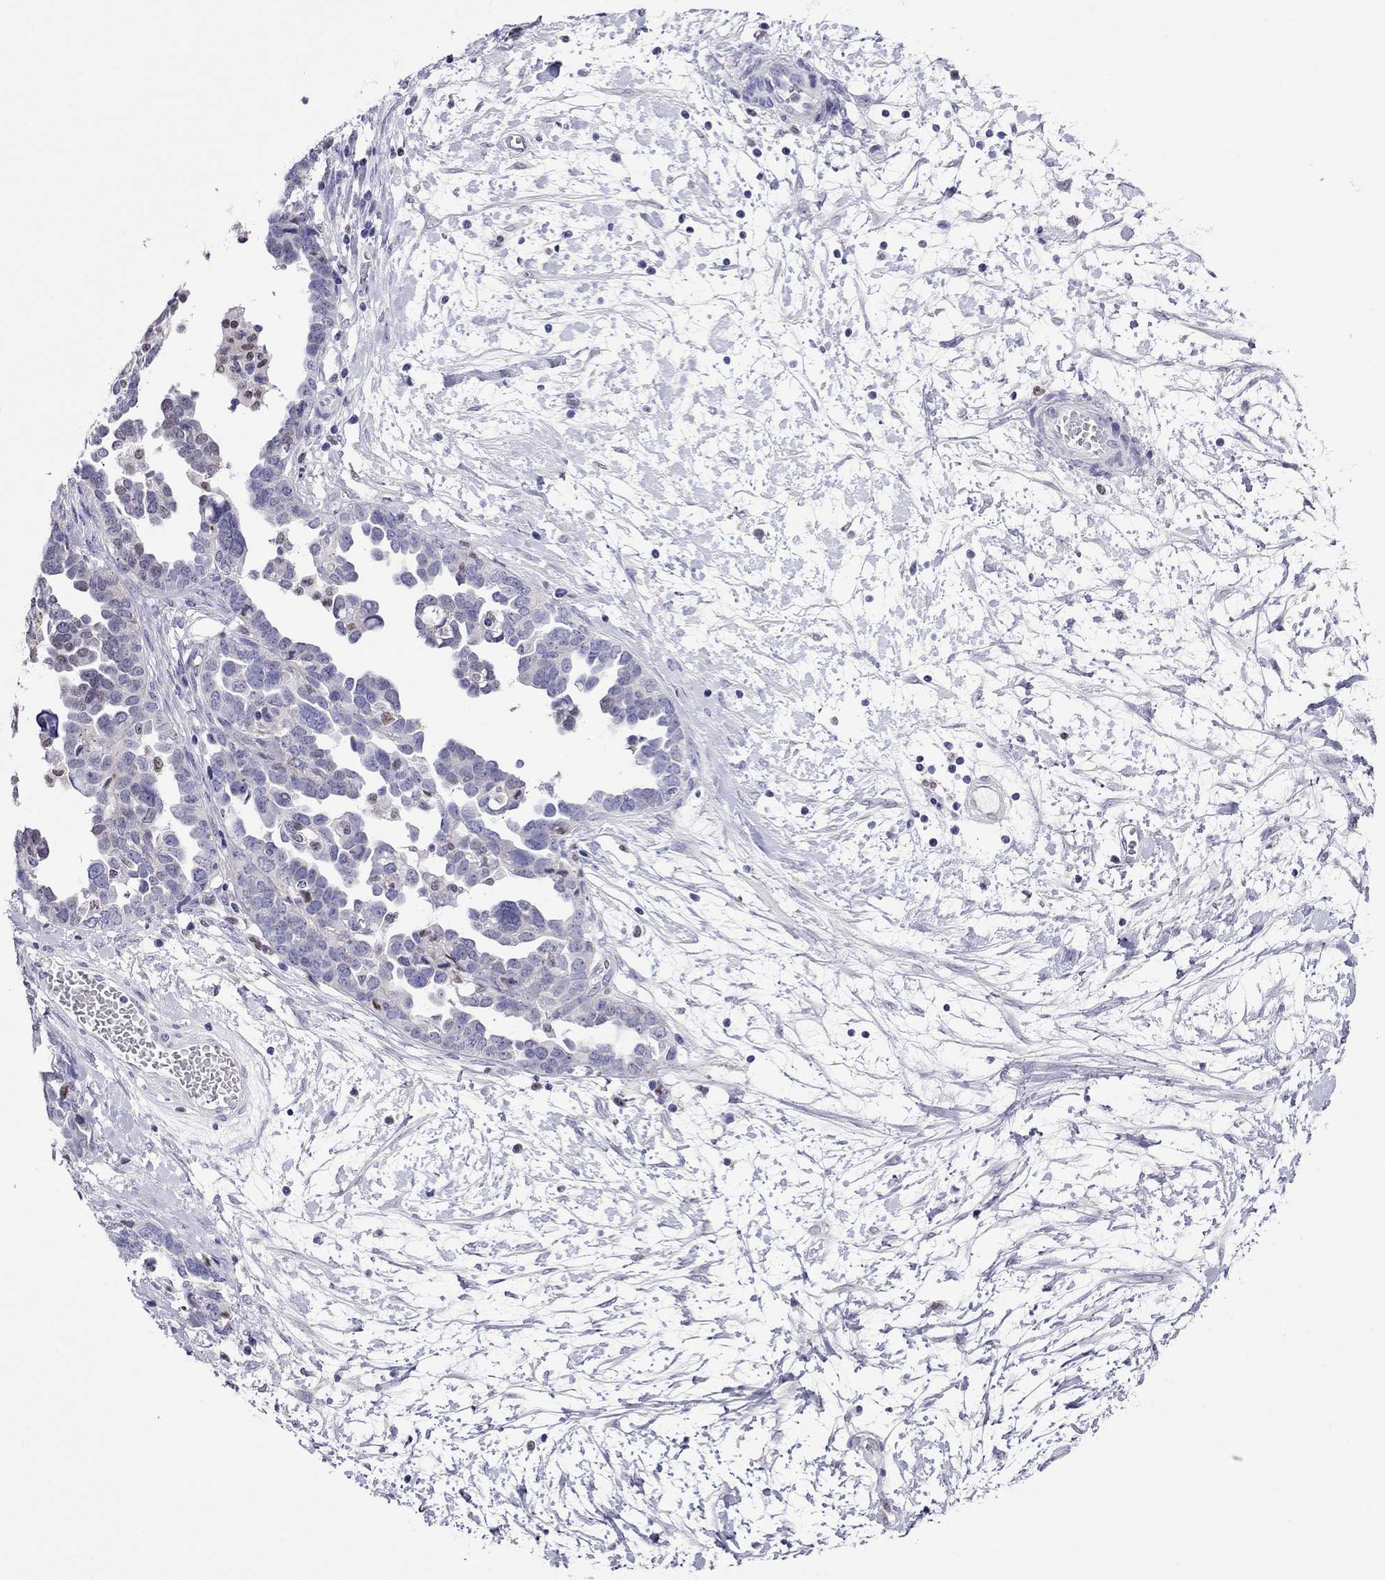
{"staining": {"intensity": "moderate", "quantity": "<25%", "location": "cytoplasmic/membranous"}, "tissue": "ovarian cancer", "cell_type": "Tumor cells", "image_type": "cancer", "snomed": [{"axis": "morphology", "description": "Cystadenocarcinoma, serous, NOS"}, {"axis": "topography", "description": "Ovary"}], "caption": "An image of ovarian cancer stained for a protein reveals moderate cytoplasmic/membranous brown staining in tumor cells.", "gene": "MPZ", "patient": {"sex": "female", "age": 54}}